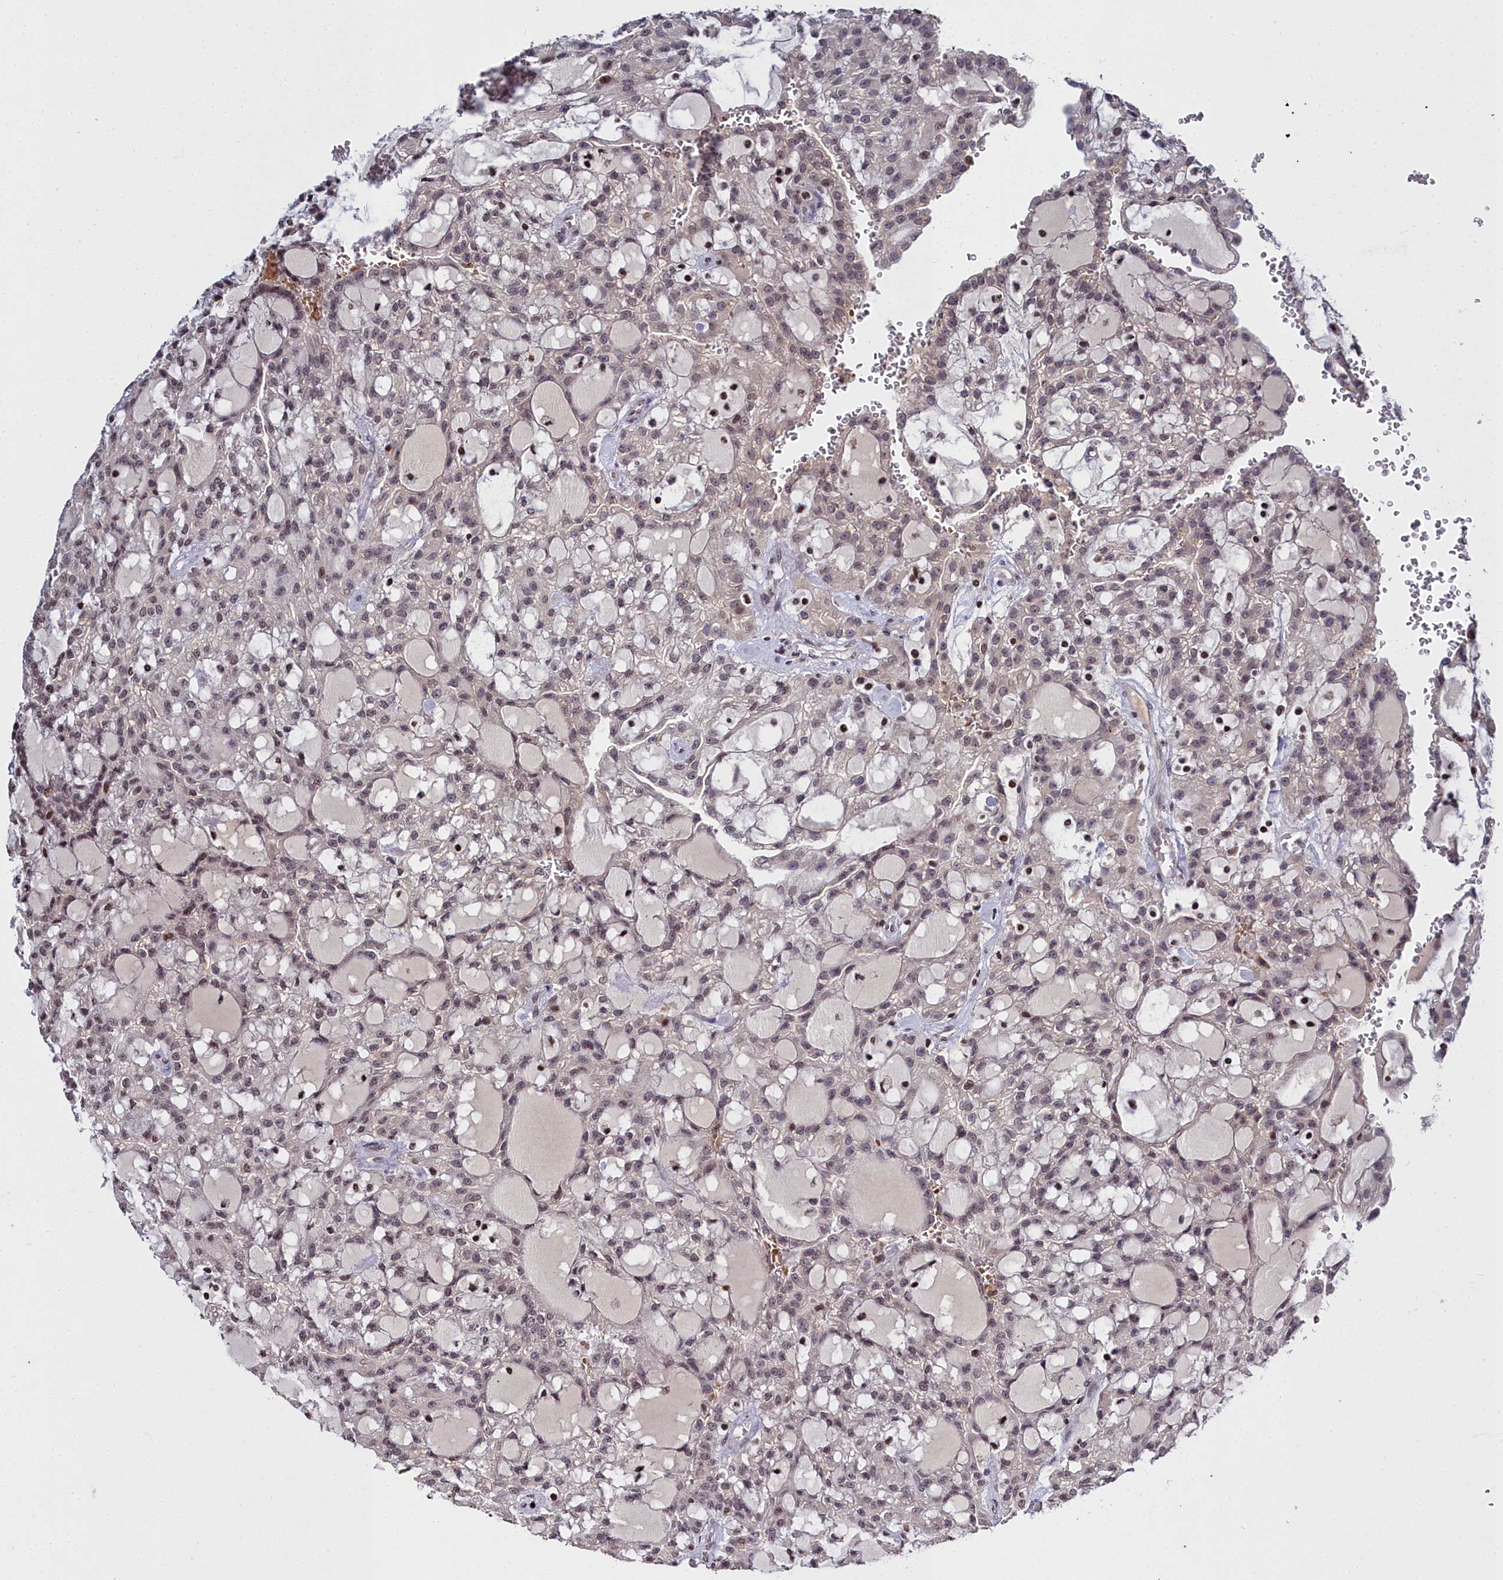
{"staining": {"intensity": "weak", "quantity": "25%-75%", "location": "nuclear"}, "tissue": "renal cancer", "cell_type": "Tumor cells", "image_type": "cancer", "snomed": [{"axis": "morphology", "description": "Adenocarcinoma, NOS"}, {"axis": "topography", "description": "Kidney"}], "caption": "Weak nuclear protein staining is present in about 25%-75% of tumor cells in renal adenocarcinoma.", "gene": "FZD4", "patient": {"sex": "male", "age": 63}}